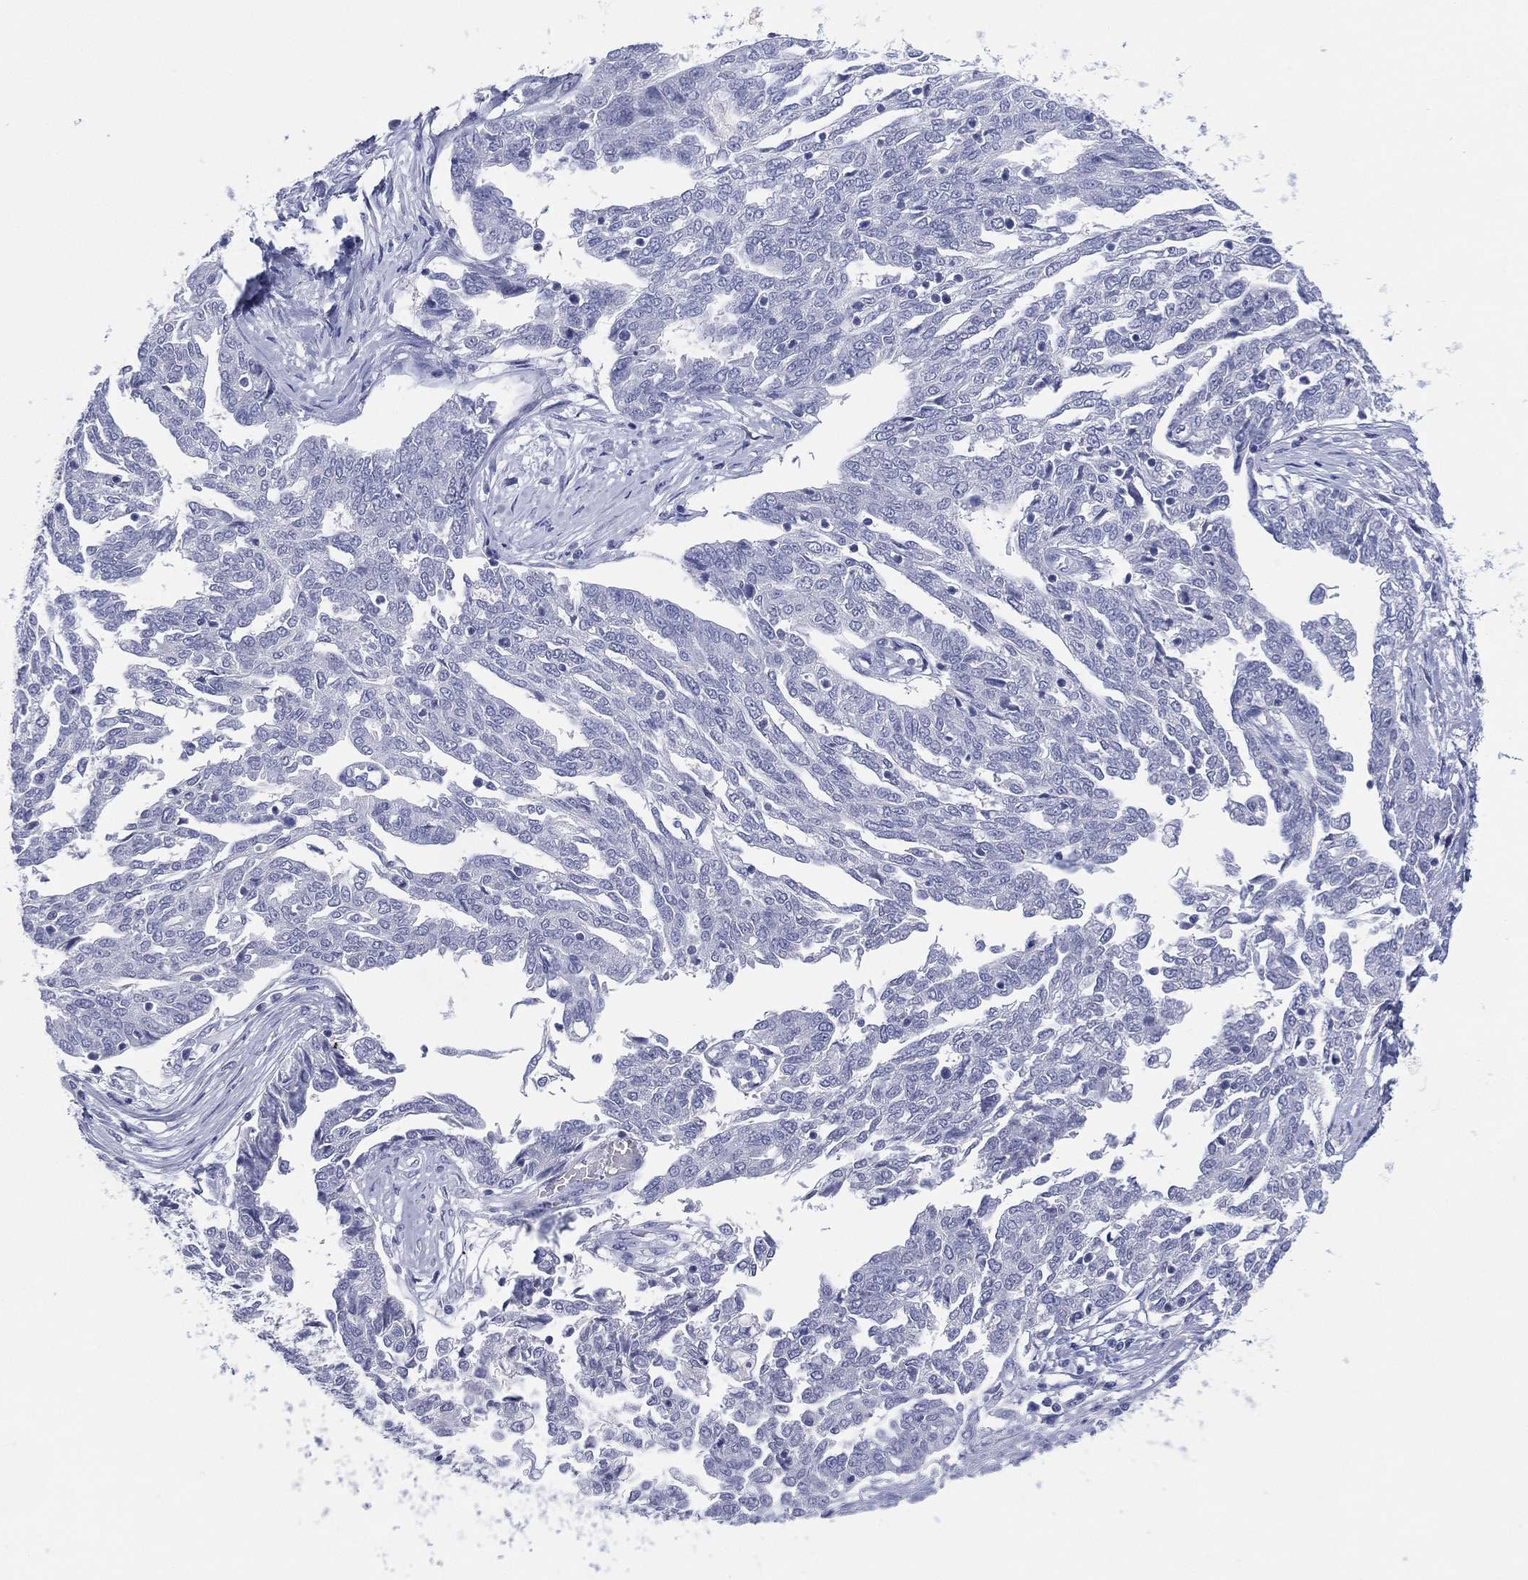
{"staining": {"intensity": "negative", "quantity": "none", "location": "none"}, "tissue": "ovarian cancer", "cell_type": "Tumor cells", "image_type": "cancer", "snomed": [{"axis": "morphology", "description": "Cystadenocarcinoma, serous, NOS"}, {"axis": "topography", "description": "Ovary"}], "caption": "Human ovarian serous cystadenocarcinoma stained for a protein using IHC reveals no staining in tumor cells.", "gene": "DSG1", "patient": {"sex": "female", "age": 67}}